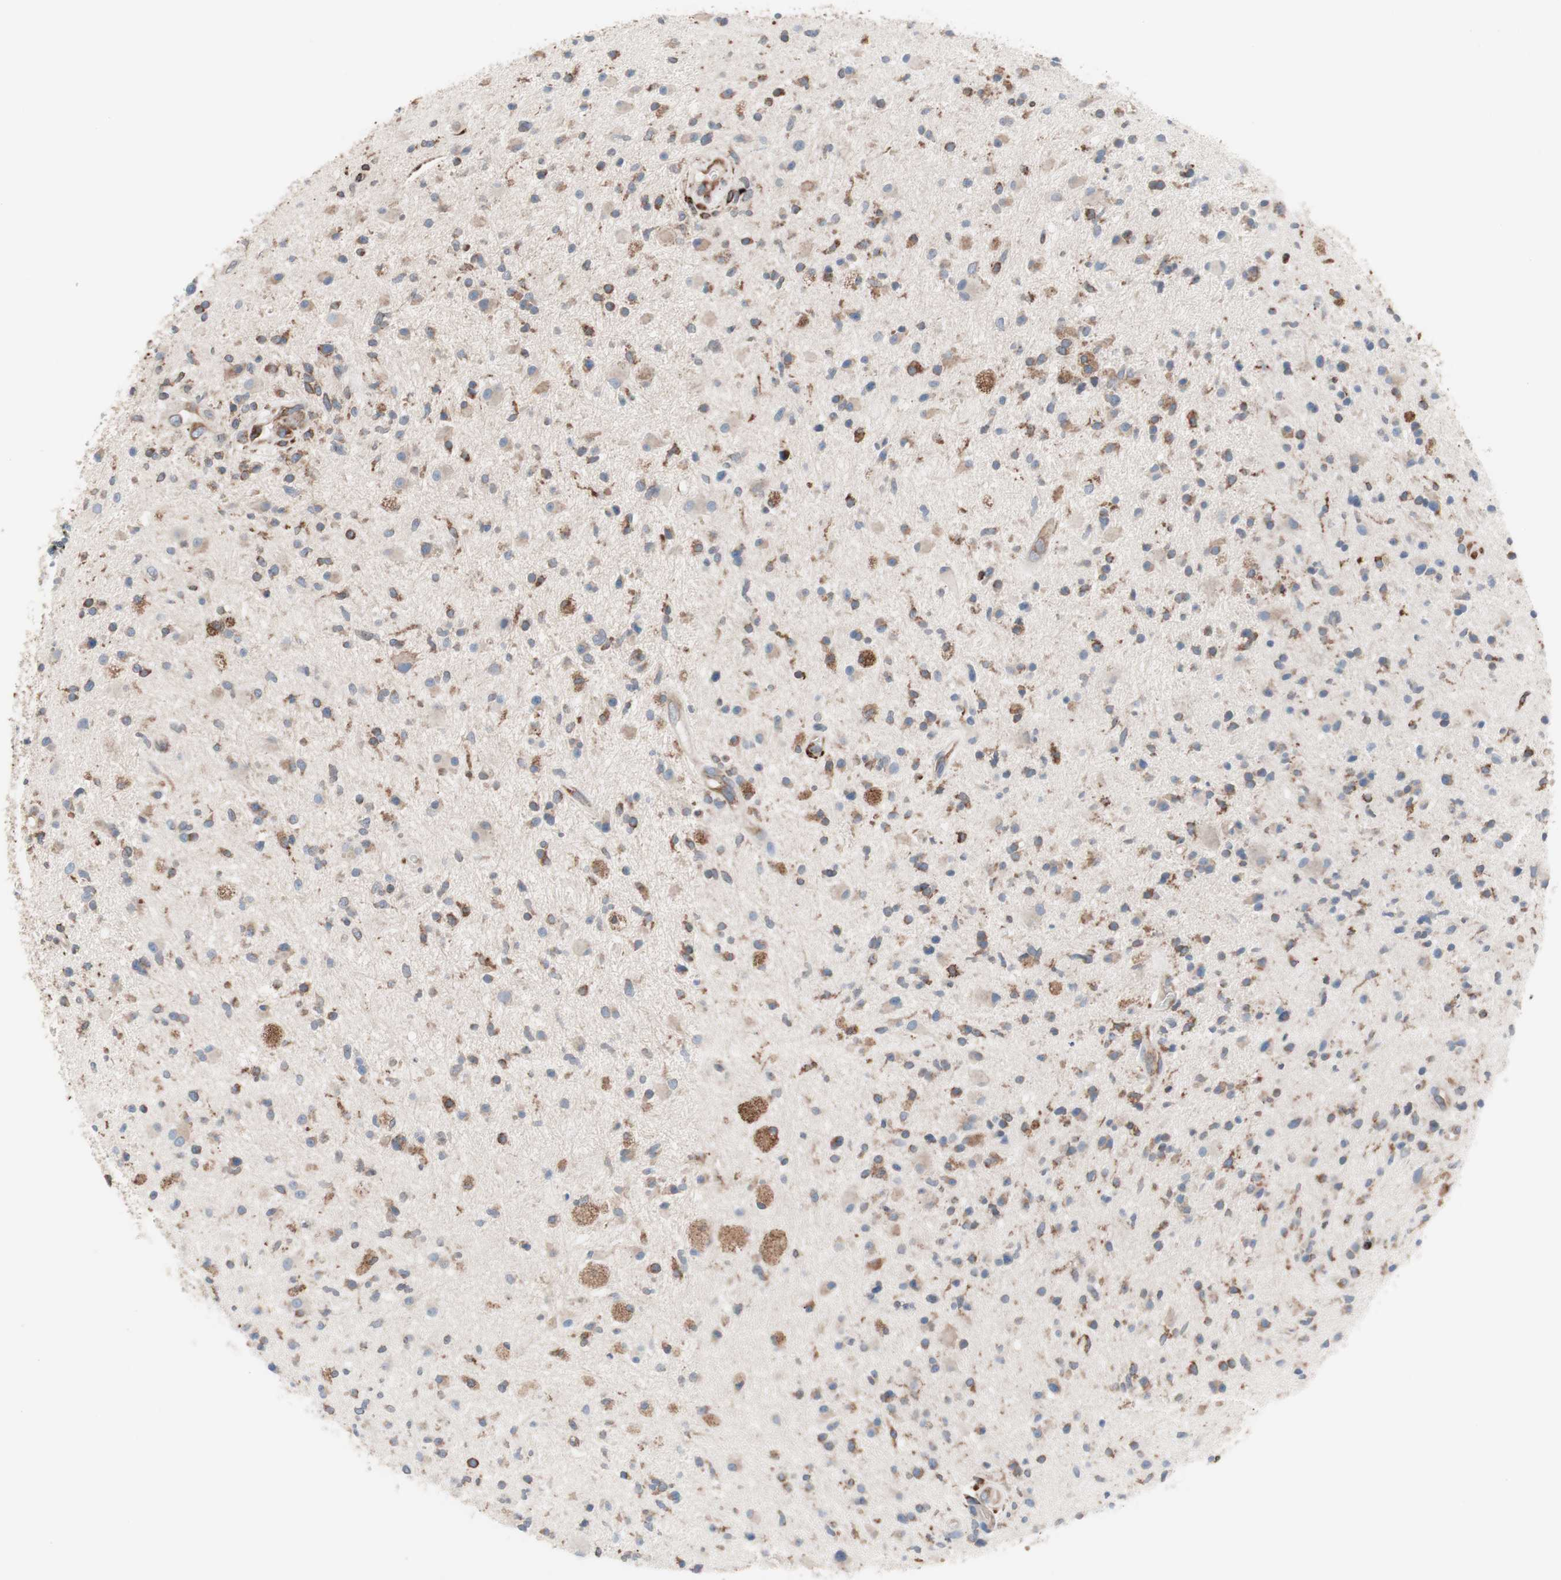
{"staining": {"intensity": "moderate", "quantity": "25%-75%", "location": "cytoplasmic/membranous"}, "tissue": "glioma", "cell_type": "Tumor cells", "image_type": "cancer", "snomed": [{"axis": "morphology", "description": "Glioma, malignant, High grade"}, {"axis": "topography", "description": "Brain"}], "caption": "Immunohistochemical staining of human glioma exhibits medium levels of moderate cytoplasmic/membranous staining in about 25%-75% of tumor cells.", "gene": "SLC27A4", "patient": {"sex": "male", "age": 33}}